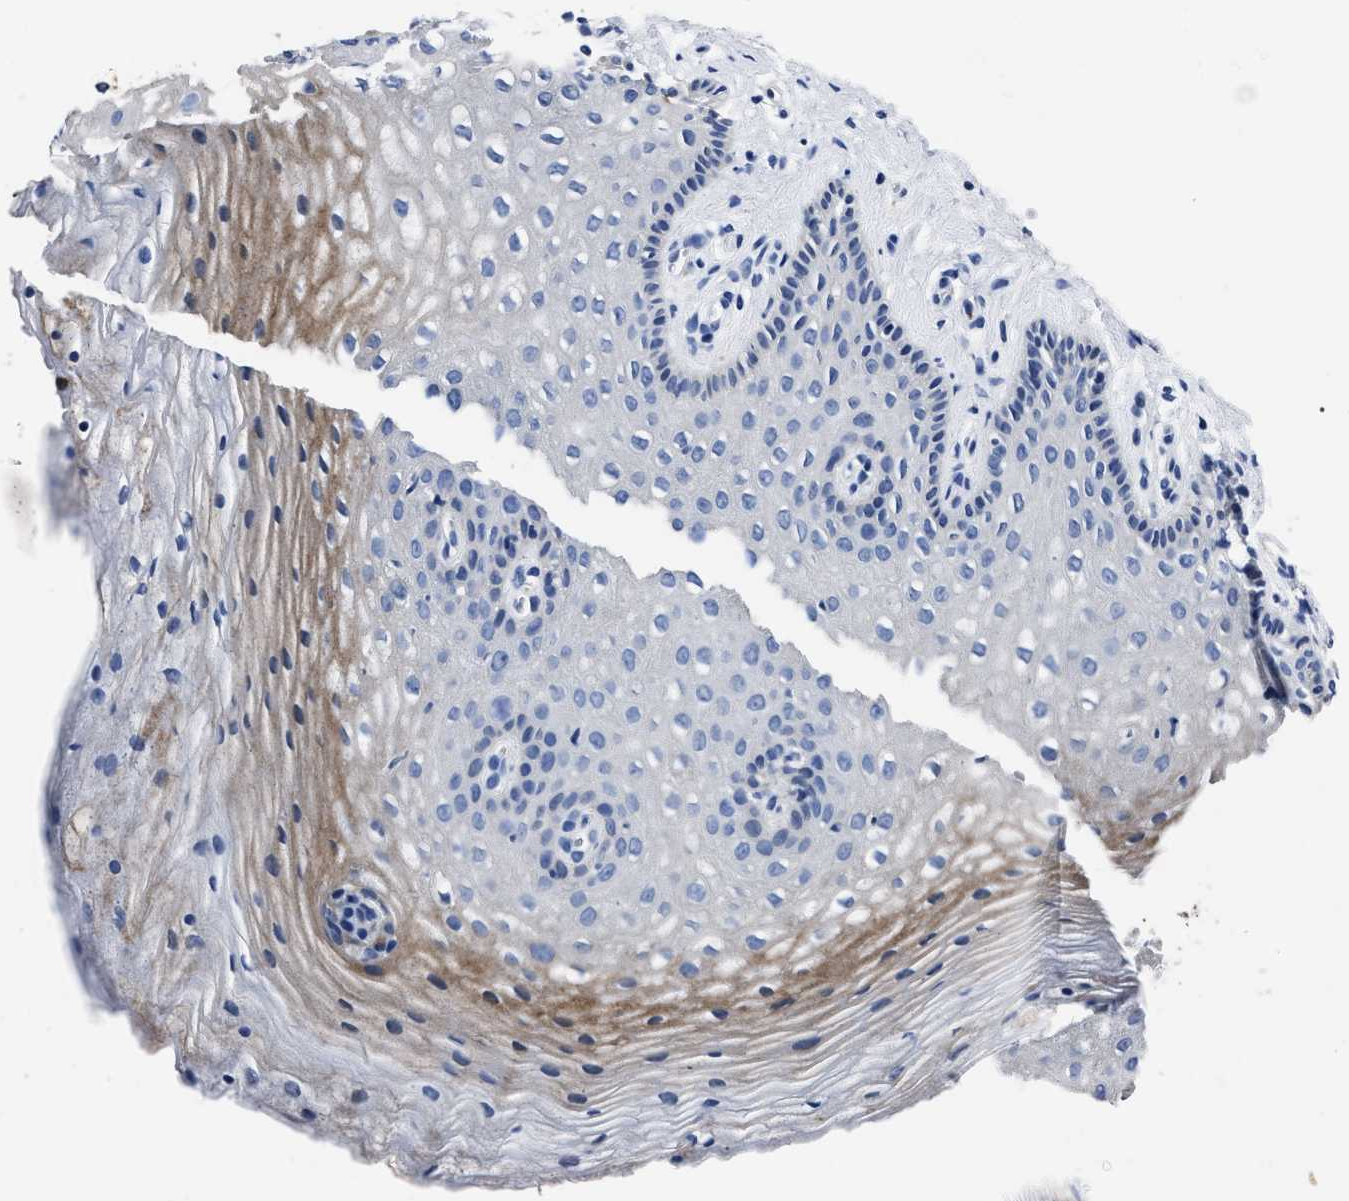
{"staining": {"intensity": "weak", "quantity": "<25%", "location": "cytoplasmic/membranous"}, "tissue": "vagina", "cell_type": "Squamous epithelial cells", "image_type": "normal", "snomed": [{"axis": "morphology", "description": "Normal tissue, NOS"}, {"axis": "topography", "description": "Vagina"}], "caption": "Immunohistochemistry of unremarkable vagina reveals no expression in squamous epithelial cells.", "gene": "OR10G3", "patient": {"sex": "female", "age": 32}}